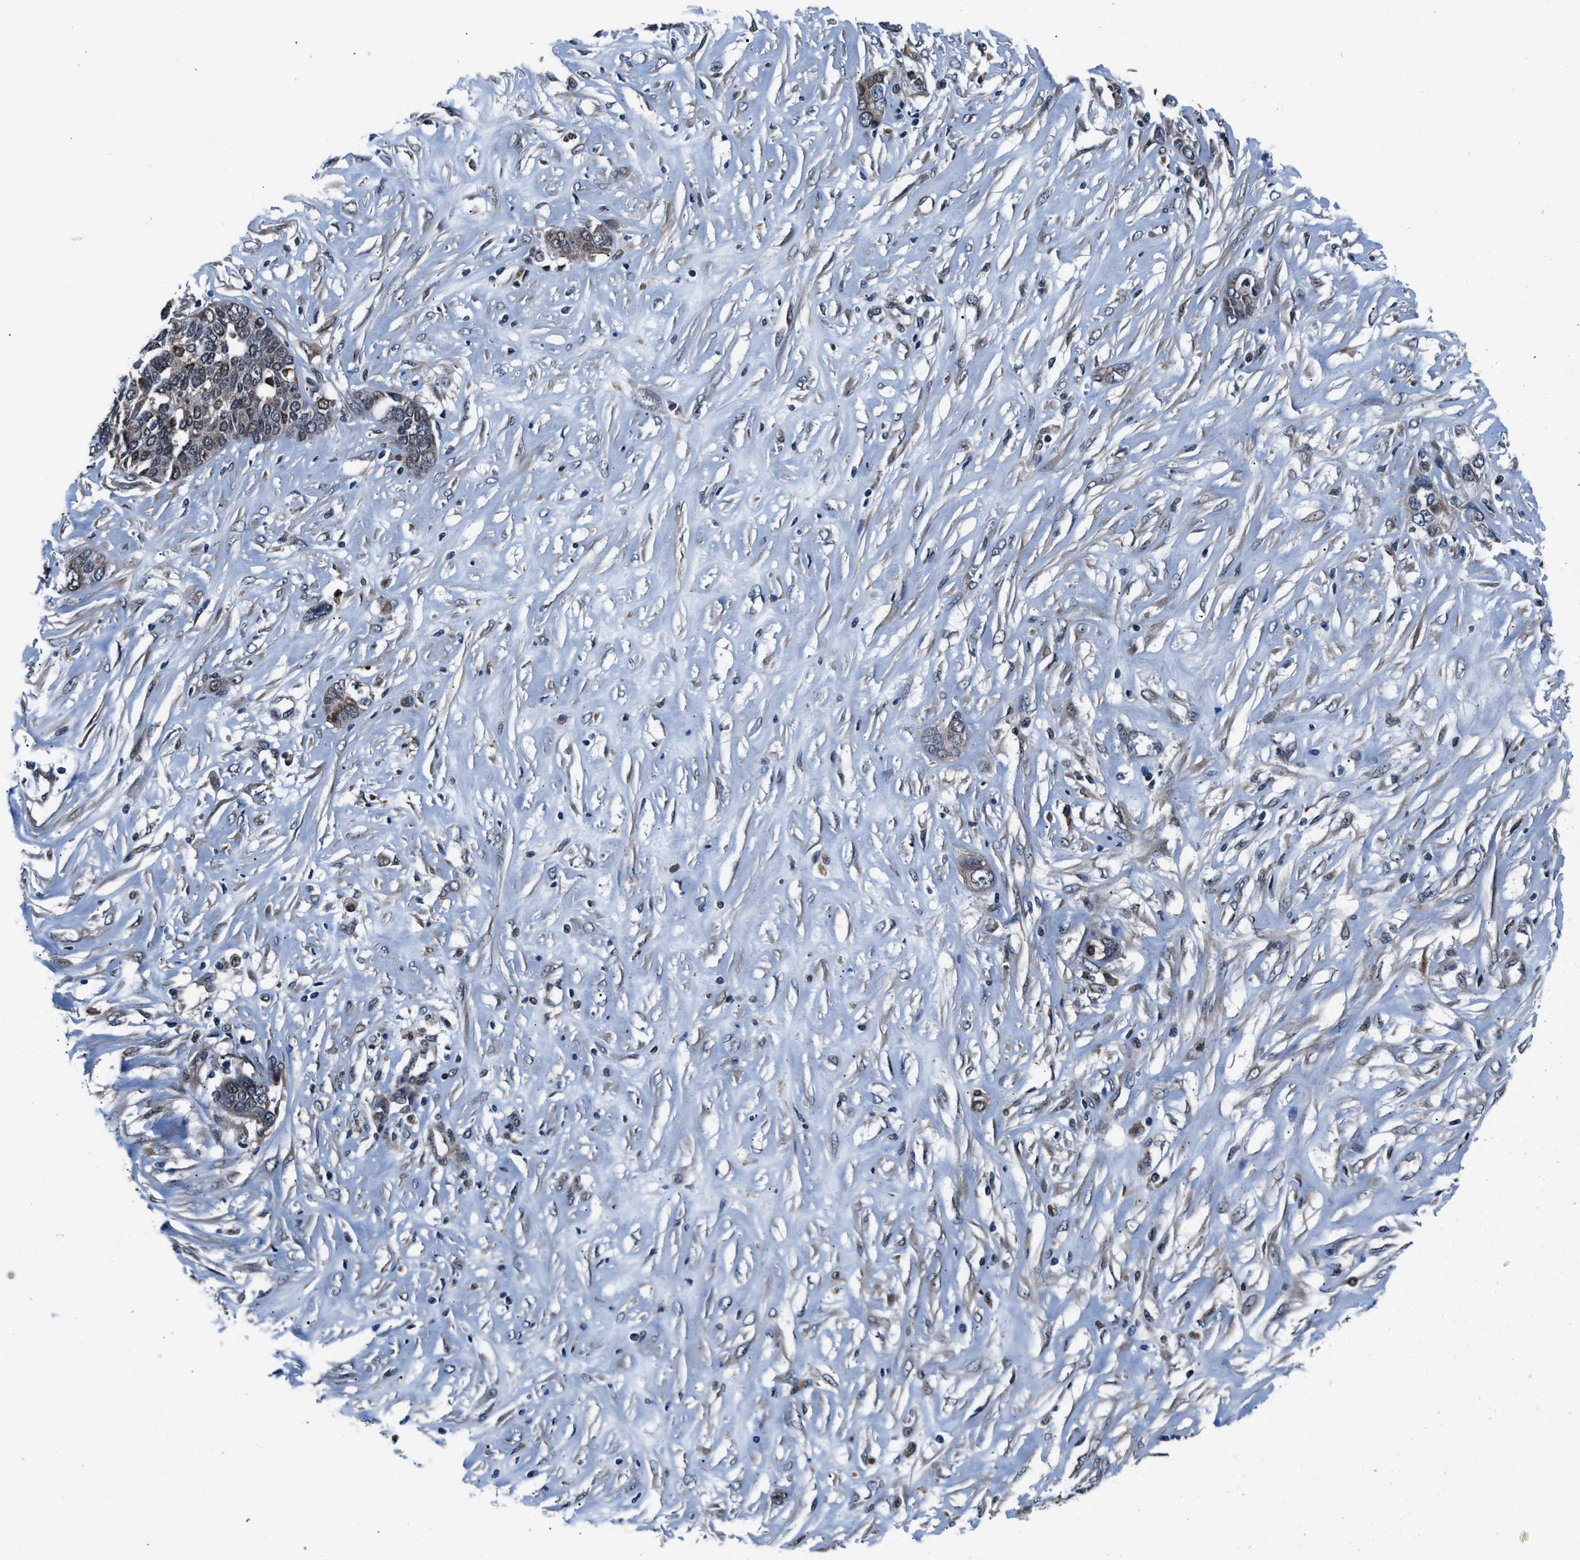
{"staining": {"intensity": "weak", "quantity": "<25%", "location": "cytoplasmic/membranous"}, "tissue": "ovarian cancer", "cell_type": "Tumor cells", "image_type": "cancer", "snomed": [{"axis": "morphology", "description": "Cystadenocarcinoma, serous, NOS"}, {"axis": "topography", "description": "Ovary"}], "caption": "Protein analysis of ovarian cancer (serous cystadenocarcinoma) shows no significant staining in tumor cells.", "gene": "PRPSAP2", "patient": {"sex": "female", "age": 44}}